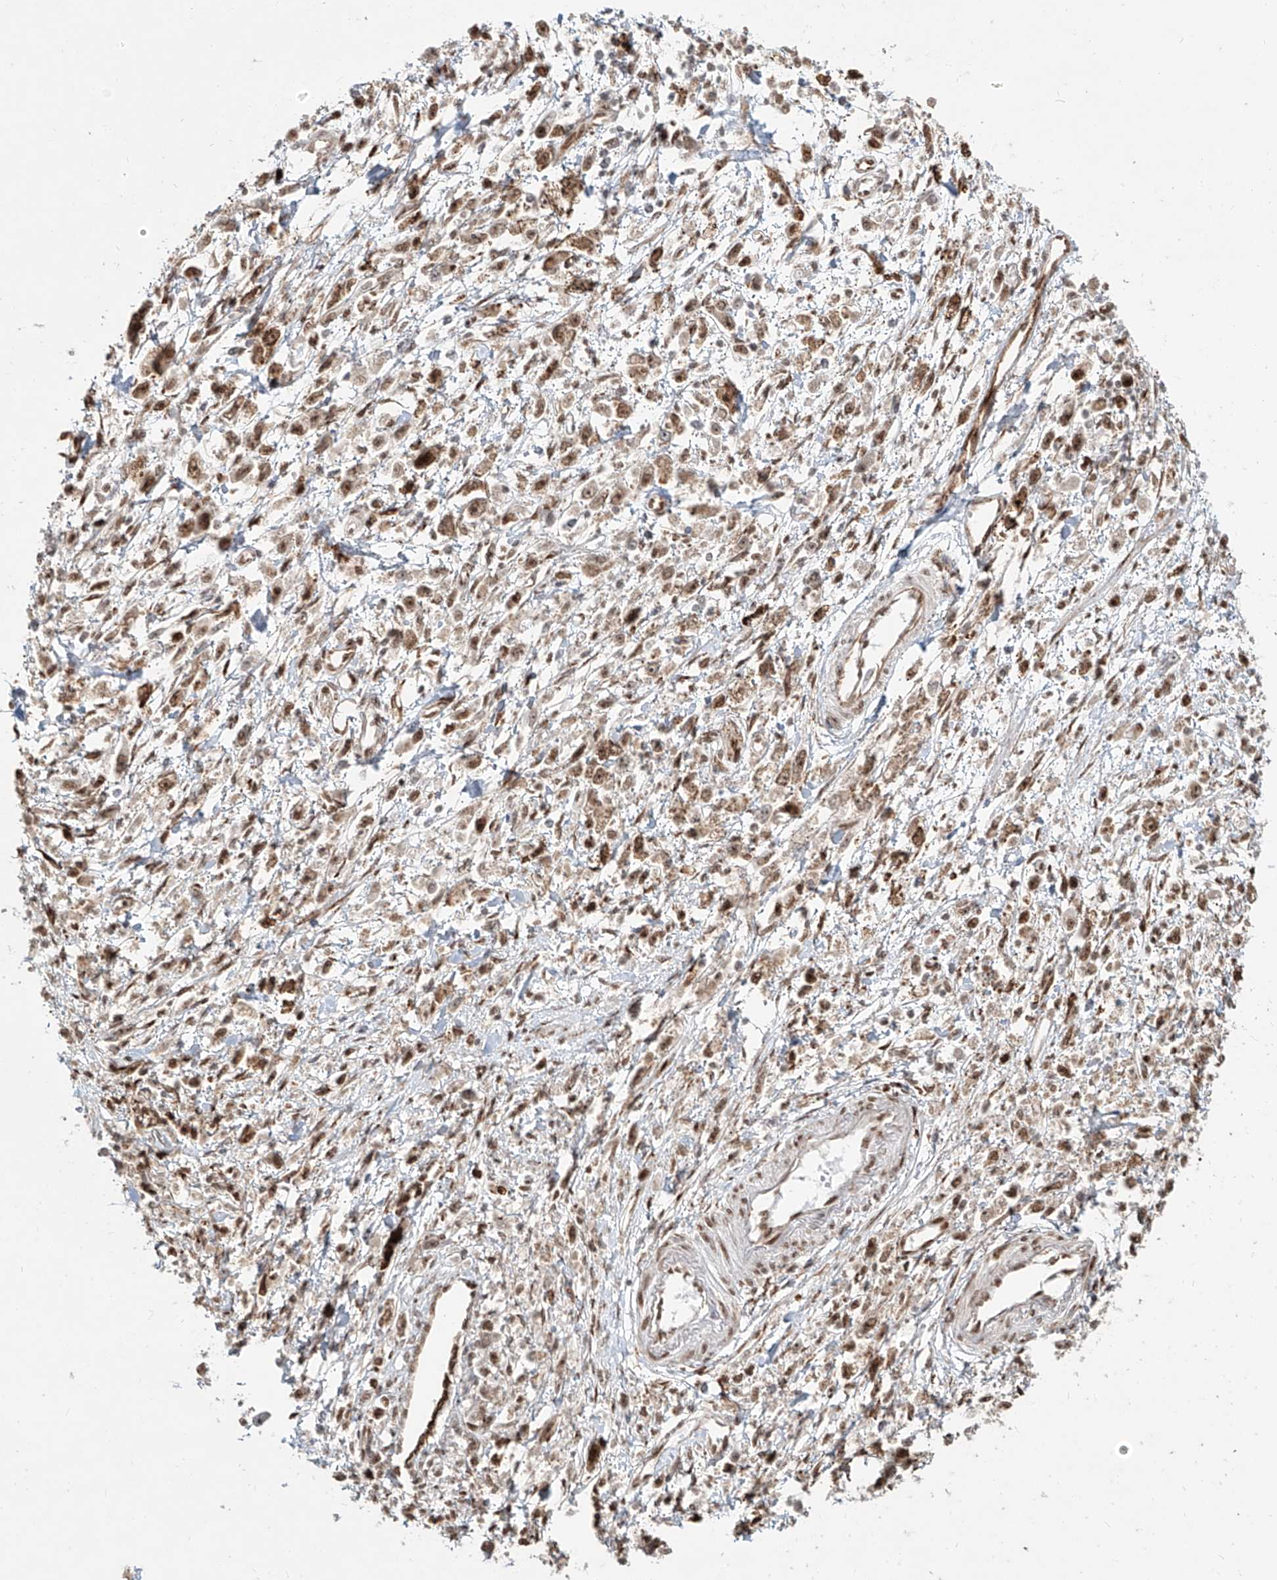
{"staining": {"intensity": "moderate", "quantity": ">75%", "location": "nuclear"}, "tissue": "stomach cancer", "cell_type": "Tumor cells", "image_type": "cancer", "snomed": [{"axis": "morphology", "description": "Adenocarcinoma, NOS"}, {"axis": "topography", "description": "Stomach"}], "caption": "Tumor cells display medium levels of moderate nuclear positivity in about >75% of cells in stomach cancer.", "gene": "ZNF710", "patient": {"sex": "female", "age": 59}}